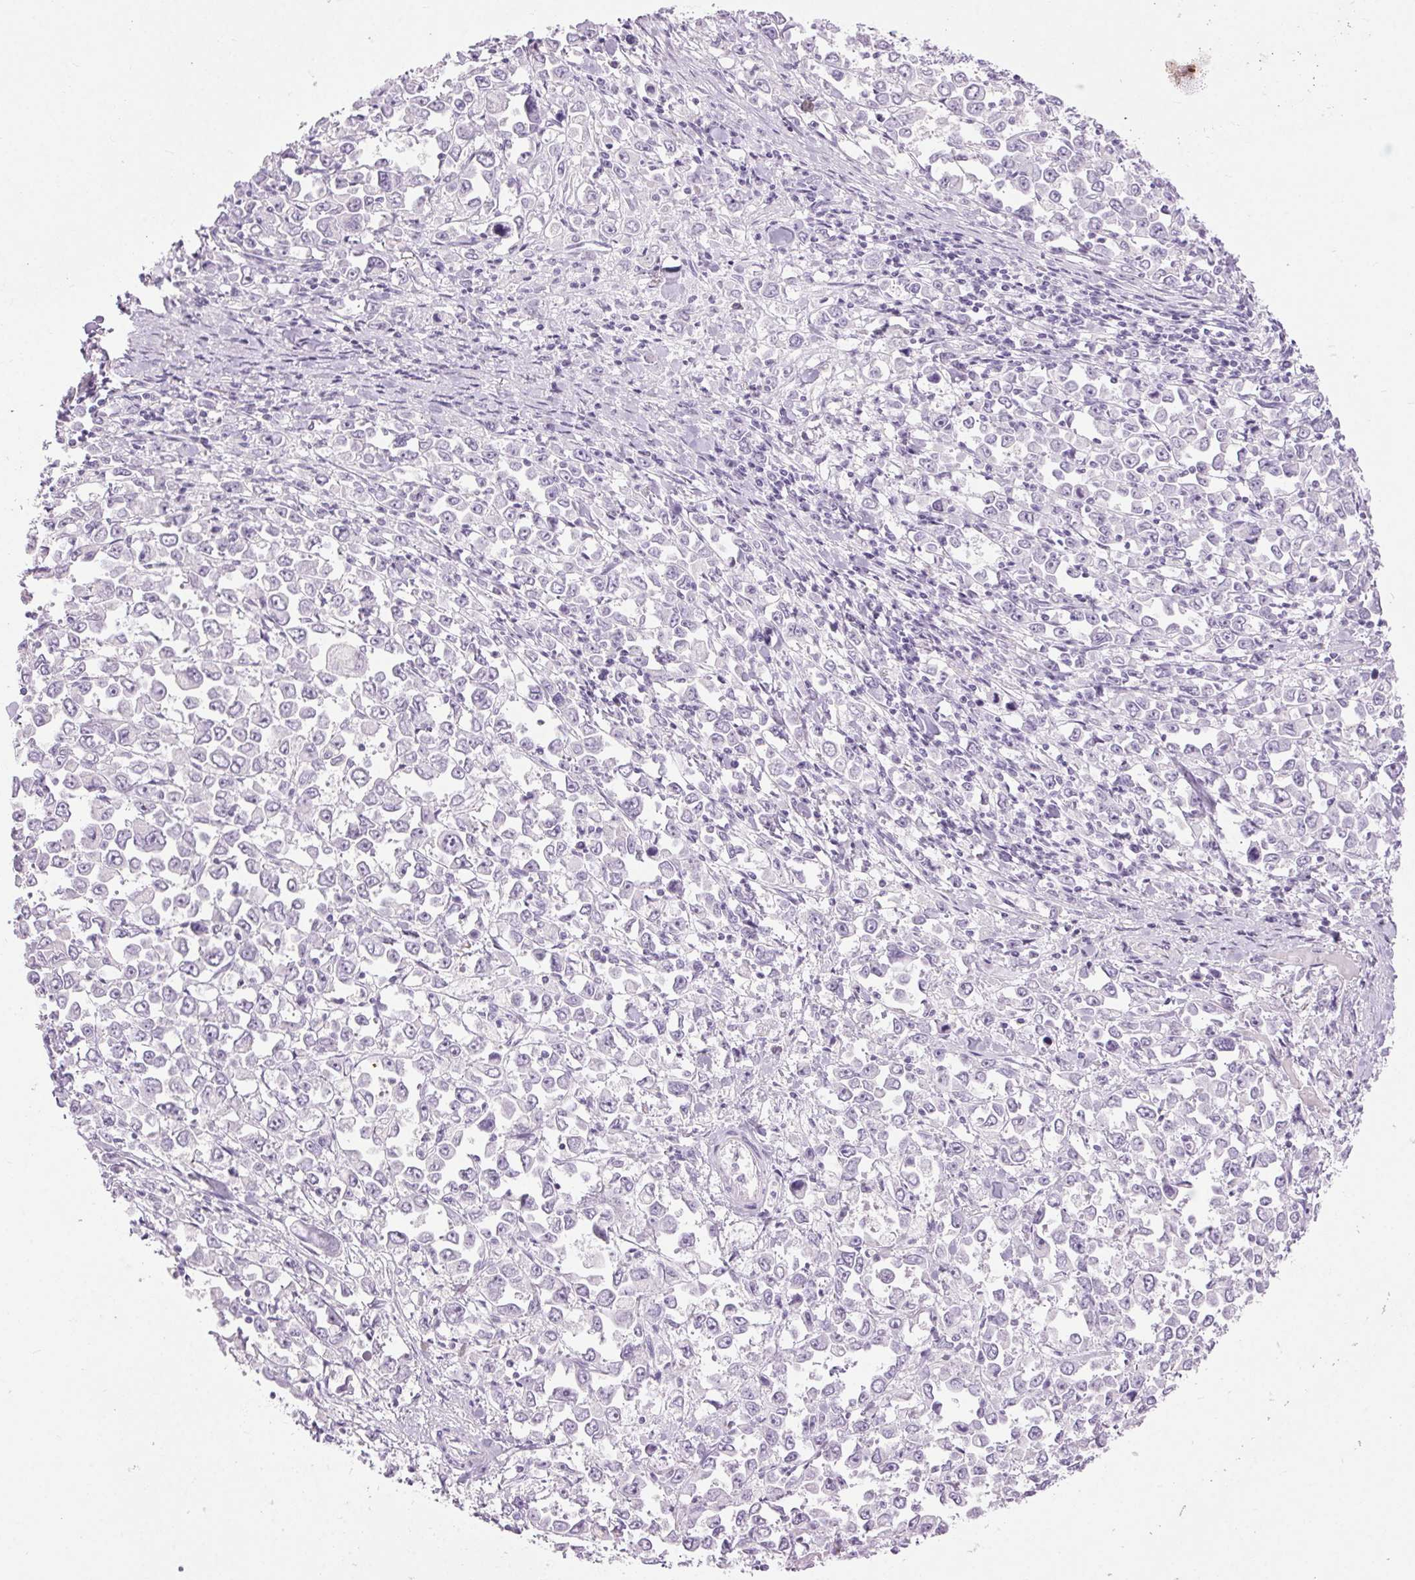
{"staining": {"intensity": "negative", "quantity": "none", "location": "none"}, "tissue": "stomach cancer", "cell_type": "Tumor cells", "image_type": "cancer", "snomed": [{"axis": "morphology", "description": "Adenocarcinoma, NOS"}, {"axis": "topography", "description": "Stomach, upper"}], "caption": "Immunohistochemistry of human stomach cancer shows no staining in tumor cells.", "gene": "BEND2", "patient": {"sex": "male", "age": 70}}